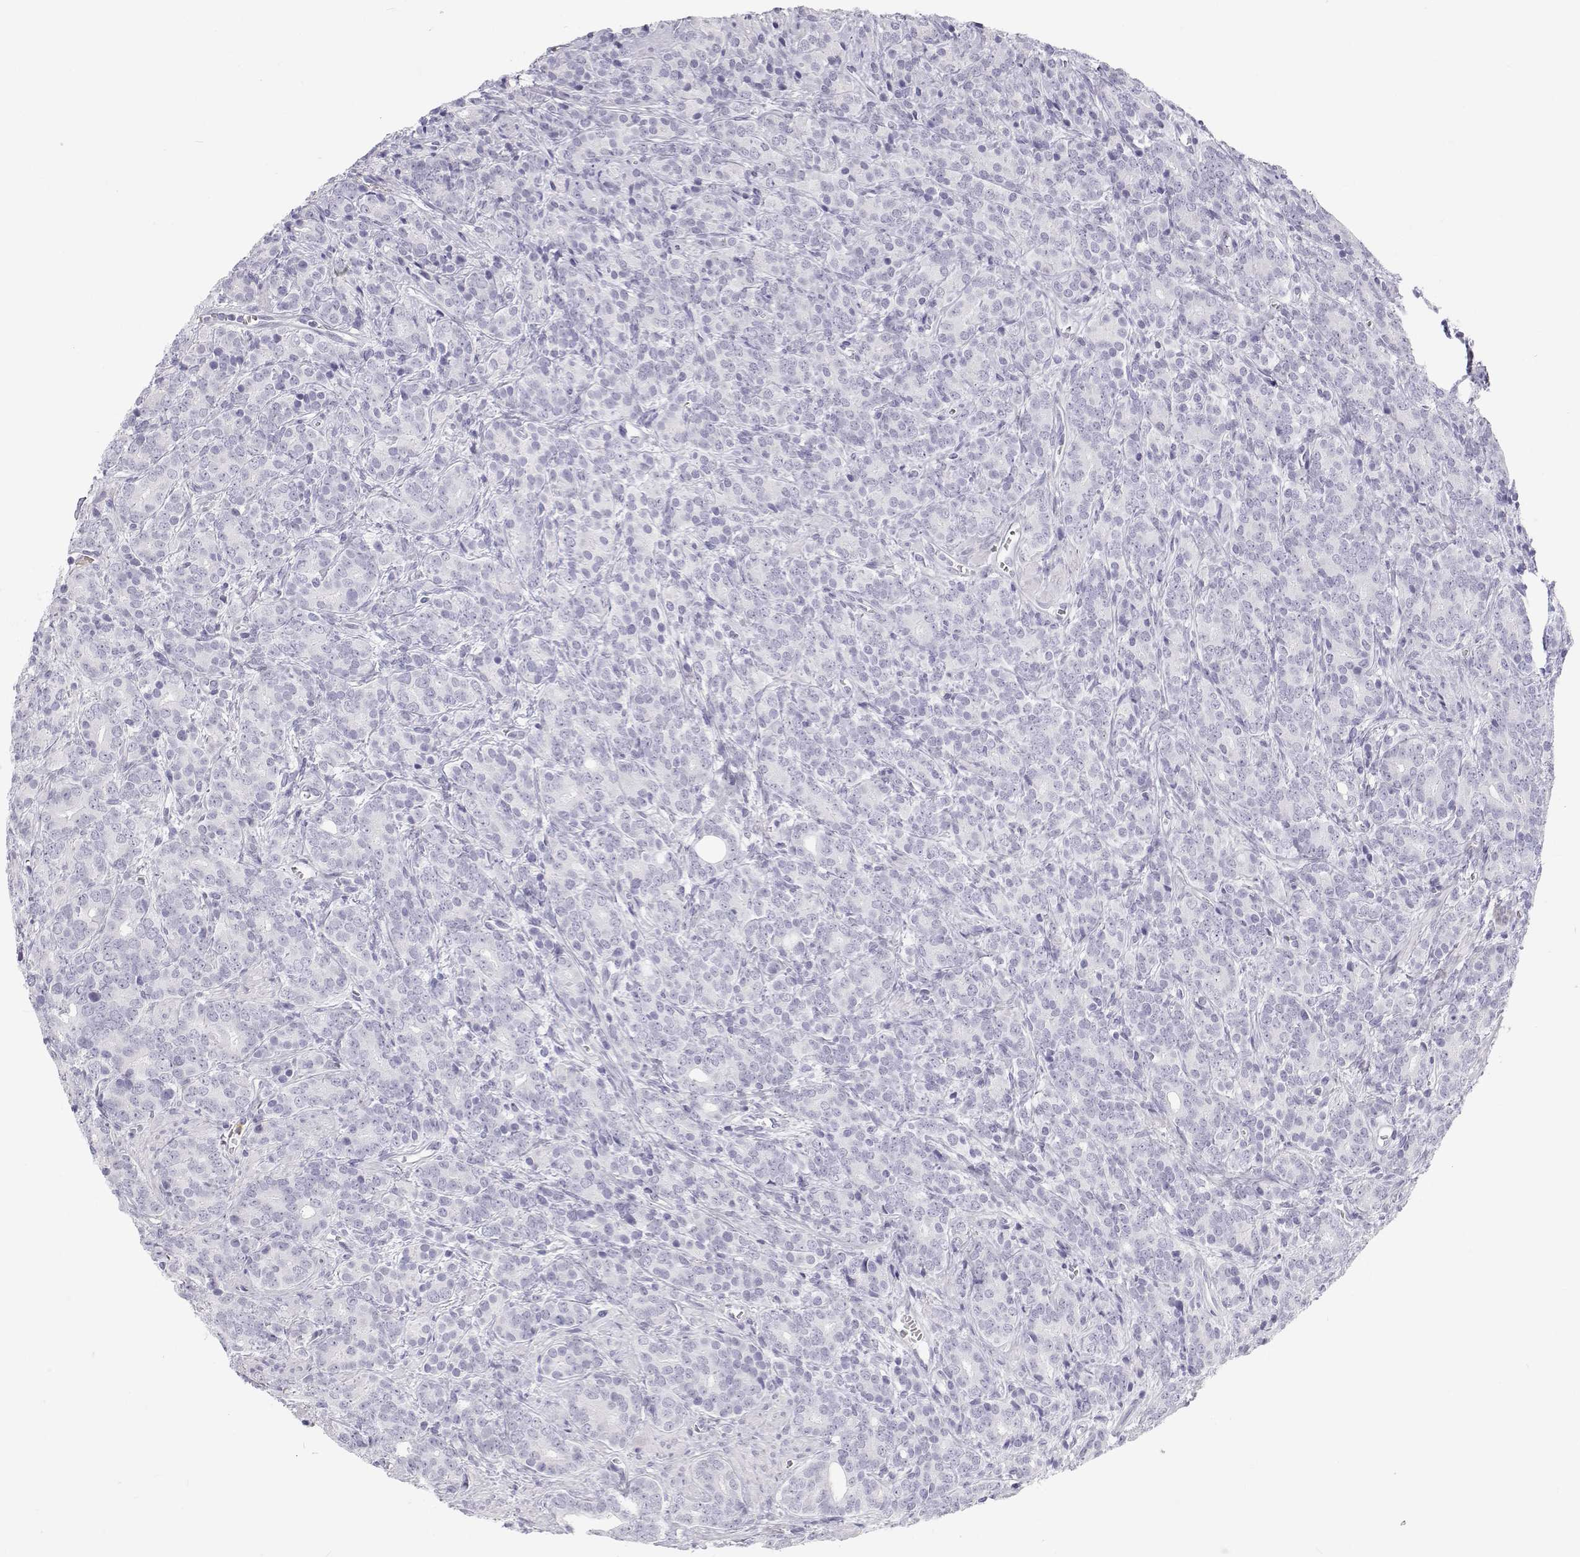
{"staining": {"intensity": "negative", "quantity": "none", "location": "none"}, "tissue": "prostate cancer", "cell_type": "Tumor cells", "image_type": "cancer", "snomed": [{"axis": "morphology", "description": "Adenocarcinoma, High grade"}, {"axis": "topography", "description": "Prostate"}], "caption": "A histopathology image of human prostate cancer is negative for staining in tumor cells.", "gene": "SFTPB", "patient": {"sex": "male", "age": 84}}